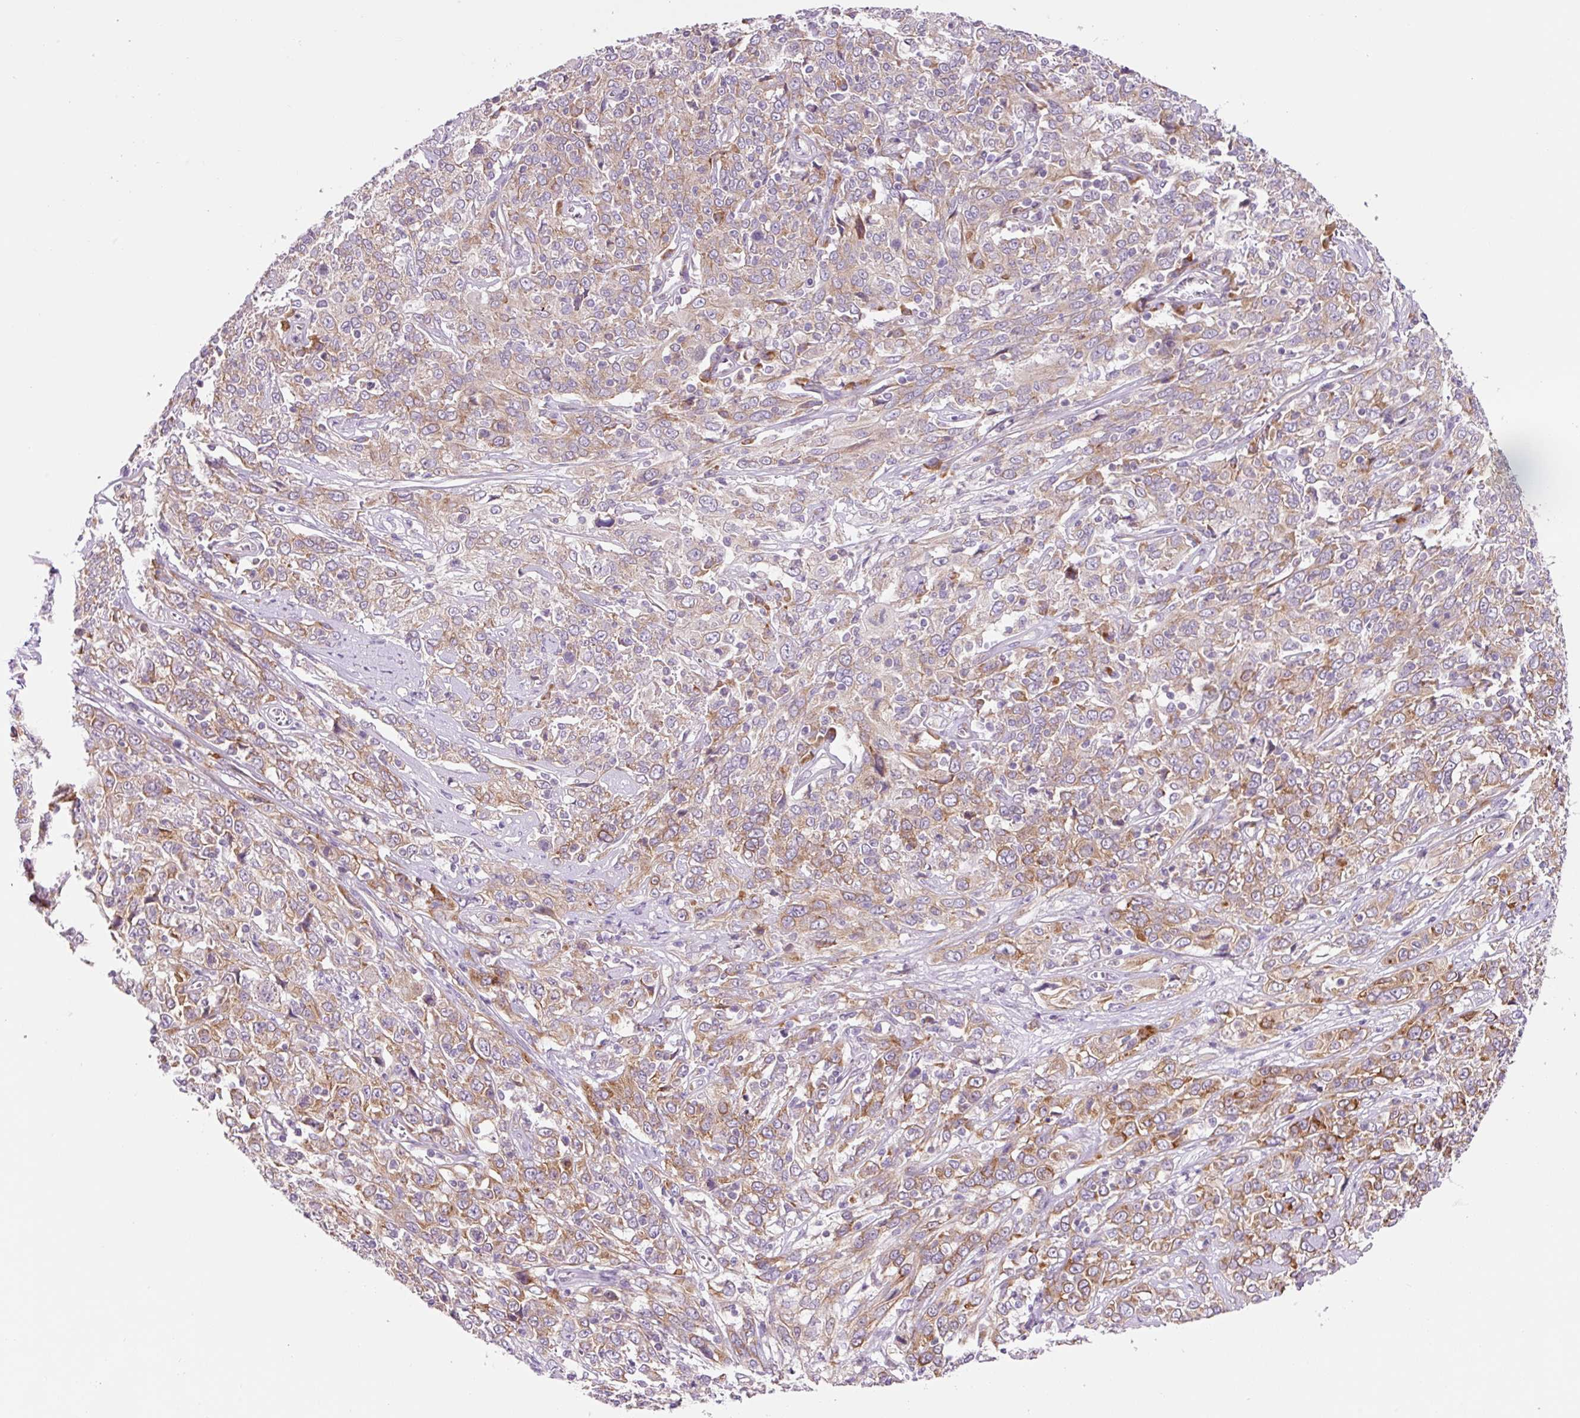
{"staining": {"intensity": "moderate", "quantity": ">75%", "location": "cytoplasmic/membranous"}, "tissue": "cervical cancer", "cell_type": "Tumor cells", "image_type": "cancer", "snomed": [{"axis": "morphology", "description": "Squamous cell carcinoma, NOS"}, {"axis": "topography", "description": "Cervix"}], "caption": "Immunohistochemistry (DAB (3,3'-diaminobenzidine)) staining of human cervical cancer displays moderate cytoplasmic/membranous protein positivity in approximately >75% of tumor cells.", "gene": "RPL41", "patient": {"sex": "female", "age": 46}}